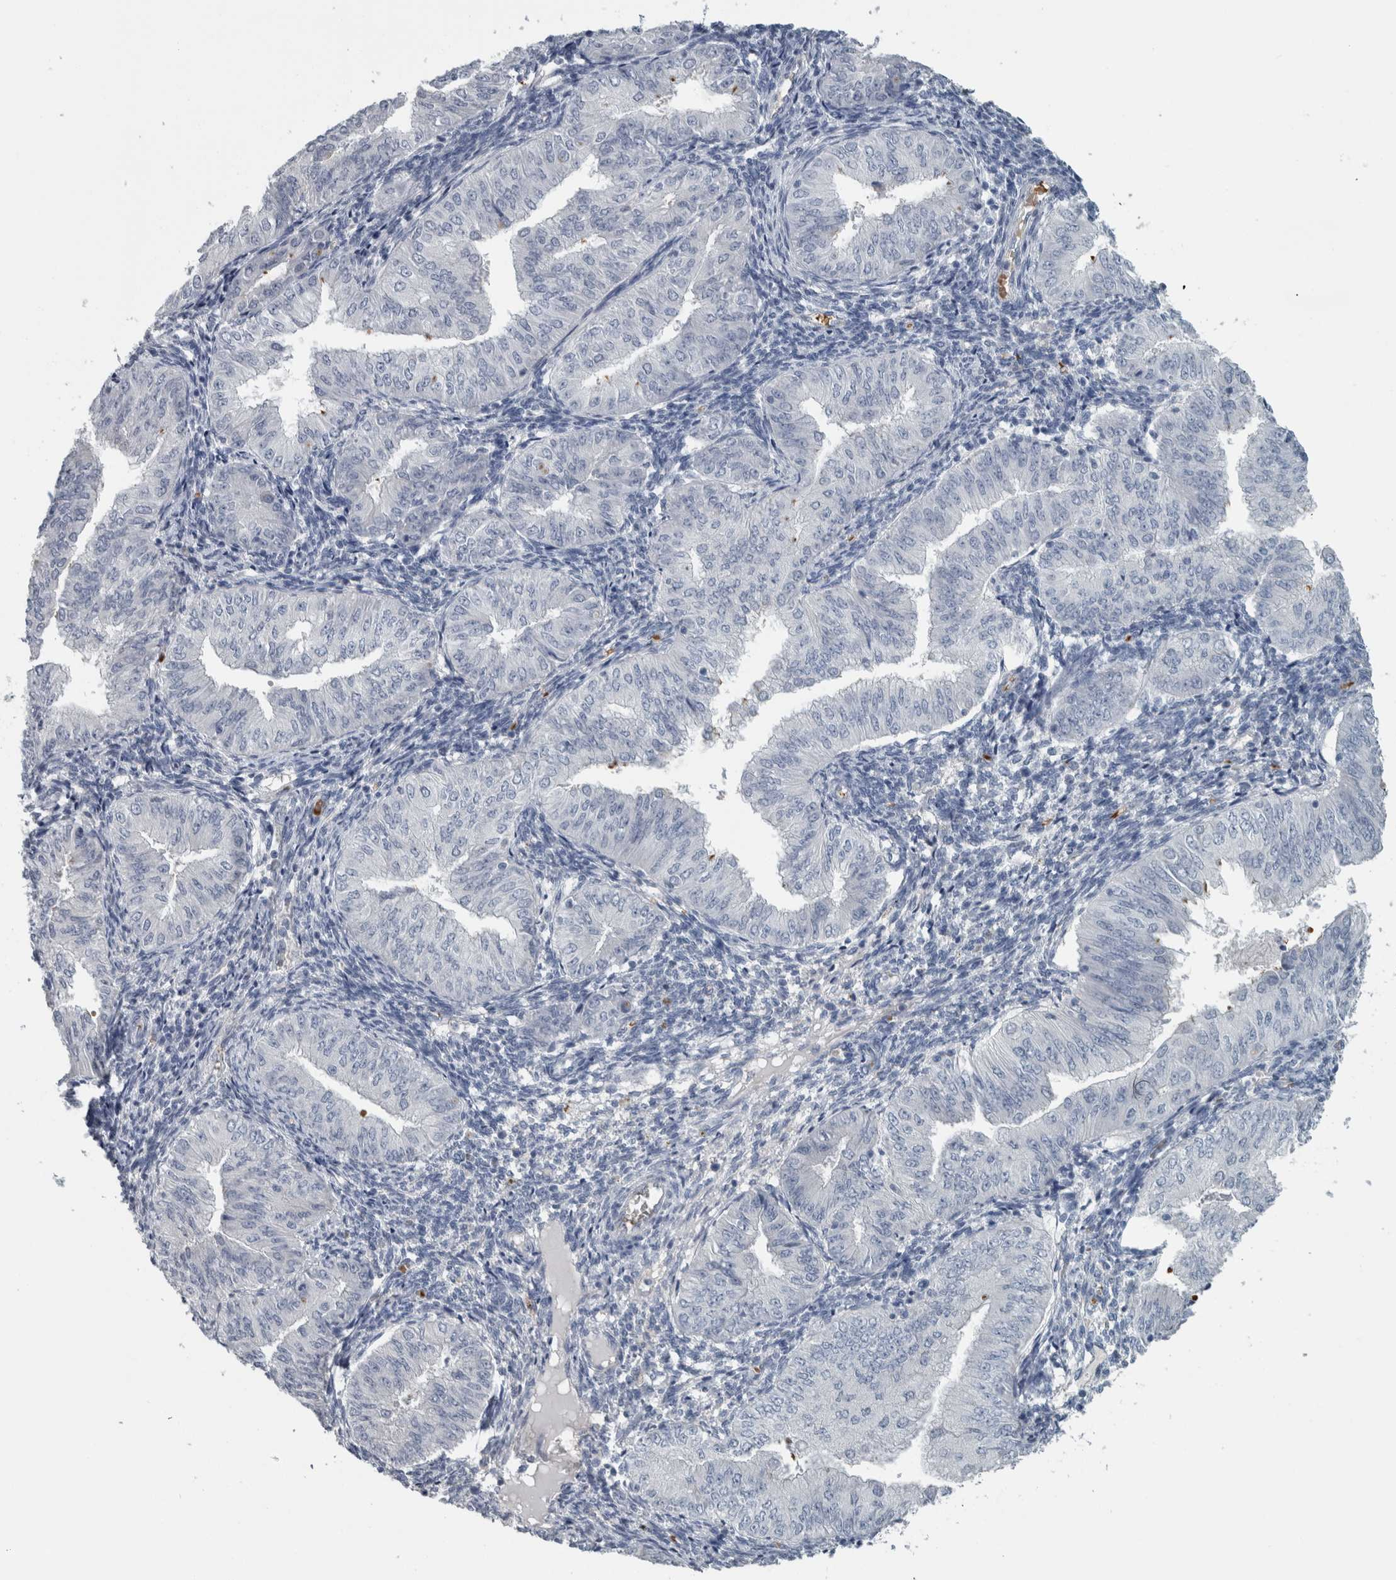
{"staining": {"intensity": "negative", "quantity": "none", "location": "none"}, "tissue": "endometrial cancer", "cell_type": "Tumor cells", "image_type": "cancer", "snomed": [{"axis": "morphology", "description": "Normal tissue, NOS"}, {"axis": "morphology", "description": "Adenocarcinoma, NOS"}, {"axis": "topography", "description": "Endometrium"}], "caption": "Immunohistochemical staining of human endometrial adenocarcinoma demonstrates no significant expression in tumor cells.", "gene": "SH3GL2", "patient": {"sex": "female", "age": 53}}